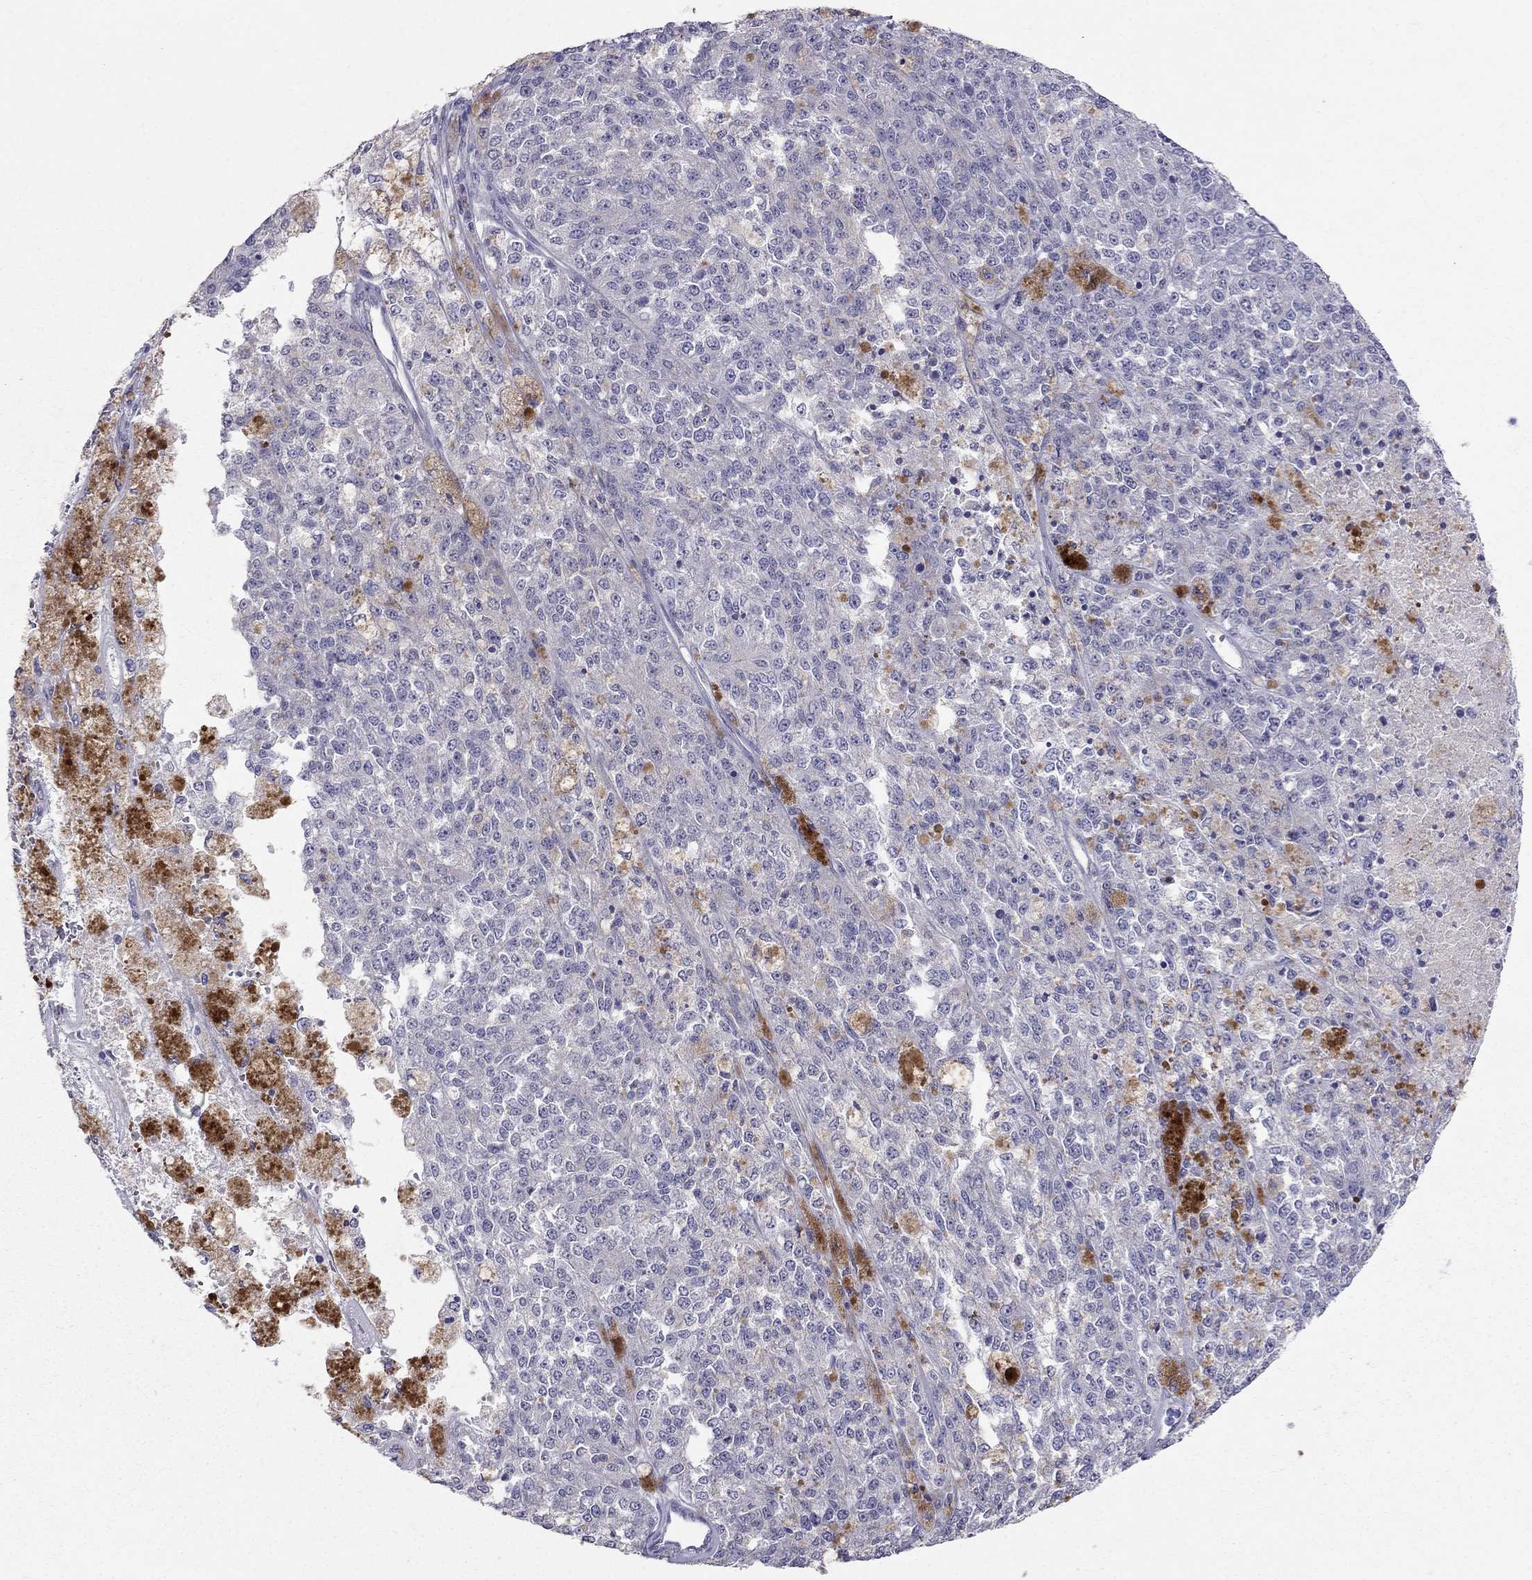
{"staining": {"intensity": "negative", "quantity": "none", "location": "none"}, "tissue": "melanoma", "cell_type": "Tumor cells", "image_type": "cancer", "snomed": [{"axis": "morphology", "description": "Malignant melanoma, Metastatic site"}, {"axis": "topography", "description": "Lymph node"}], "caption": "This is an immunohistochemistry (IHC) photomicrograph of human melanoma. There is no staining in tumor cells.", "gene": "MYO3B", "patient": {"sex": "female", "age": 64}}